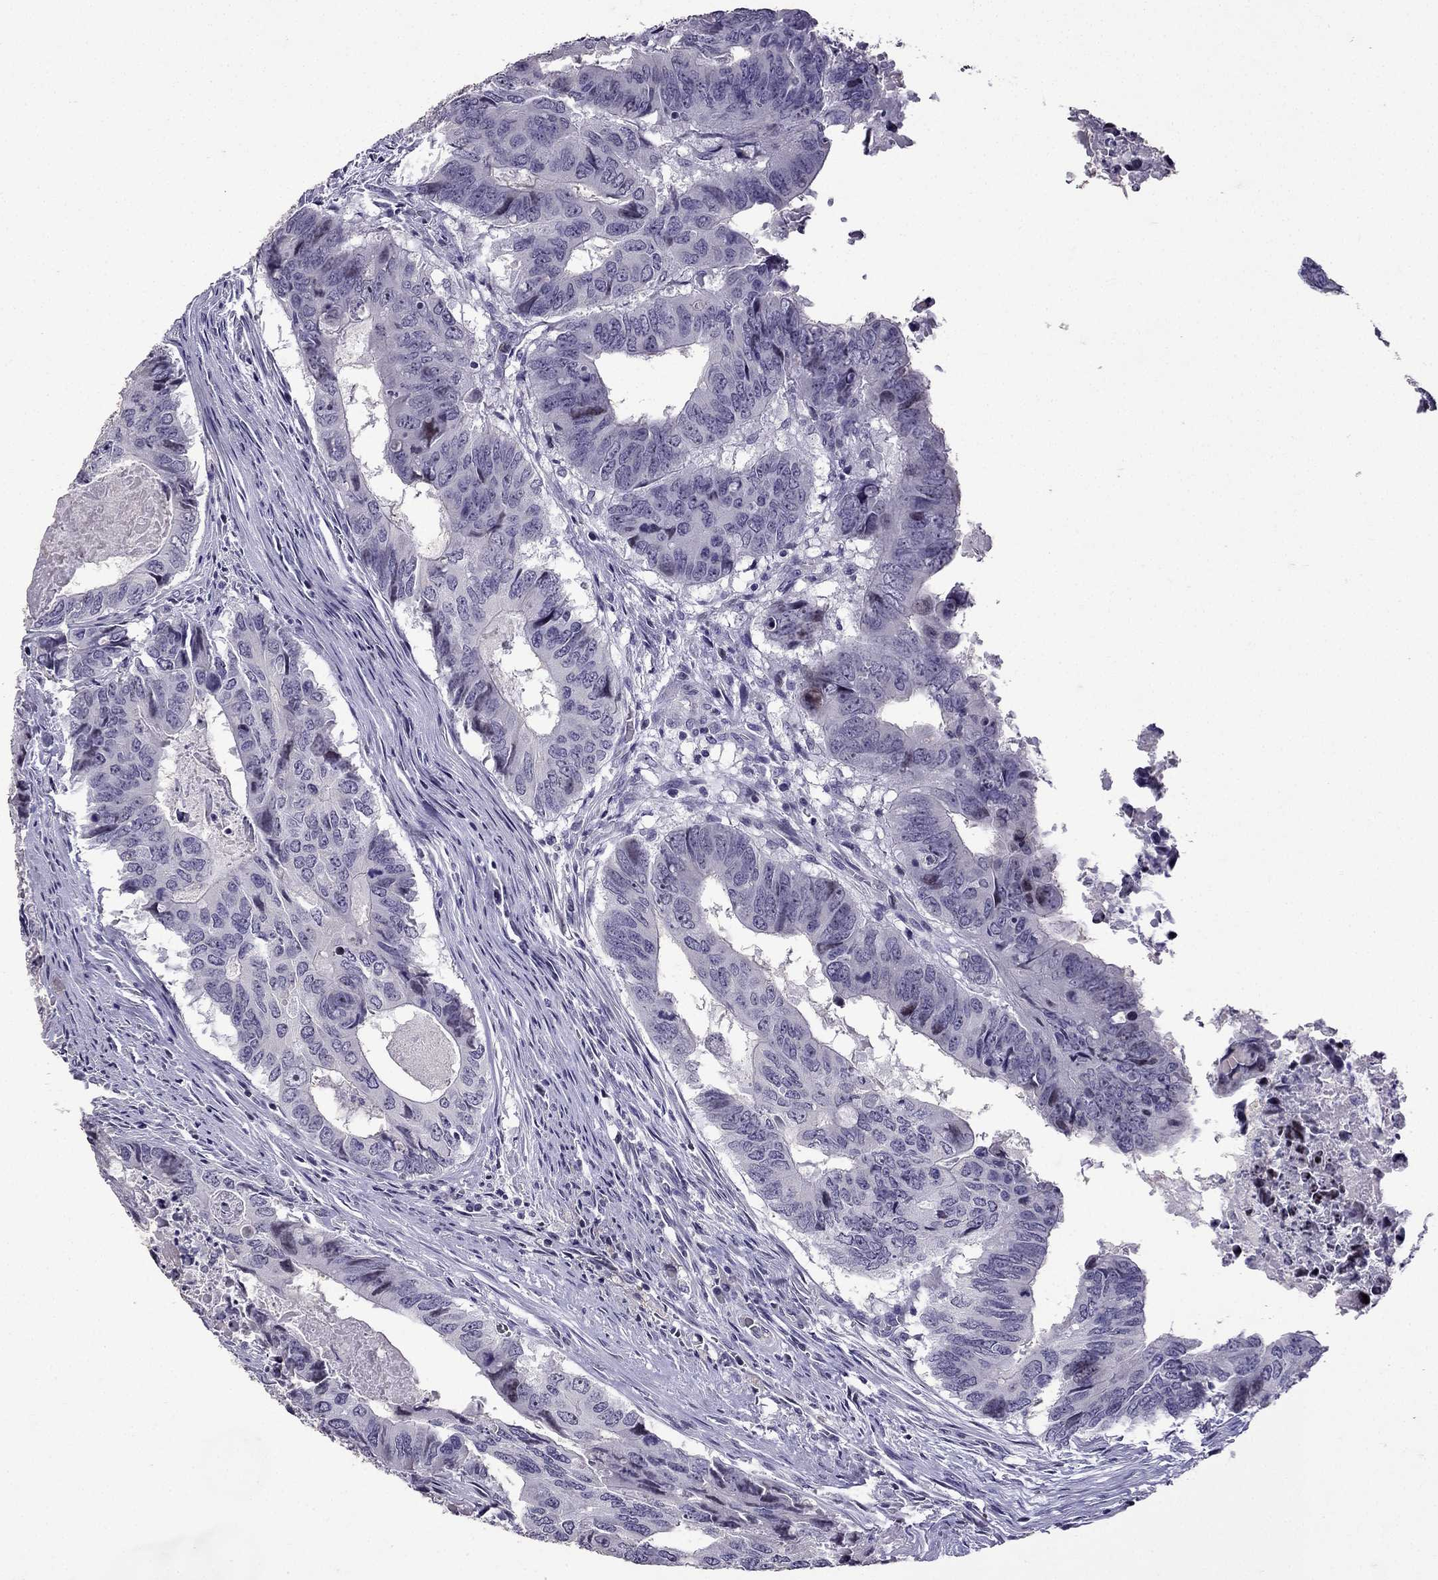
{"staining": {"intensity": "negative", "quantity": "none", "location": "none"}, "tissue": "colorectal cancer", "cell_type": "Tumor cells", "image_type": "cancer", "snomed": [{"axis": "morphology", "description": "Adenocarcinoma, NOS"}, {"axis": "topography", "description": "Colon"}], "caption": "Immunohistochemistry (IHC) image of neoplastic tissue: human colorectal adenocarcinoma stained with DAB displays no significant protein positivity in tumor cells.", "gene": "TTN", "patient": {"sex": "male", "age": 79}}